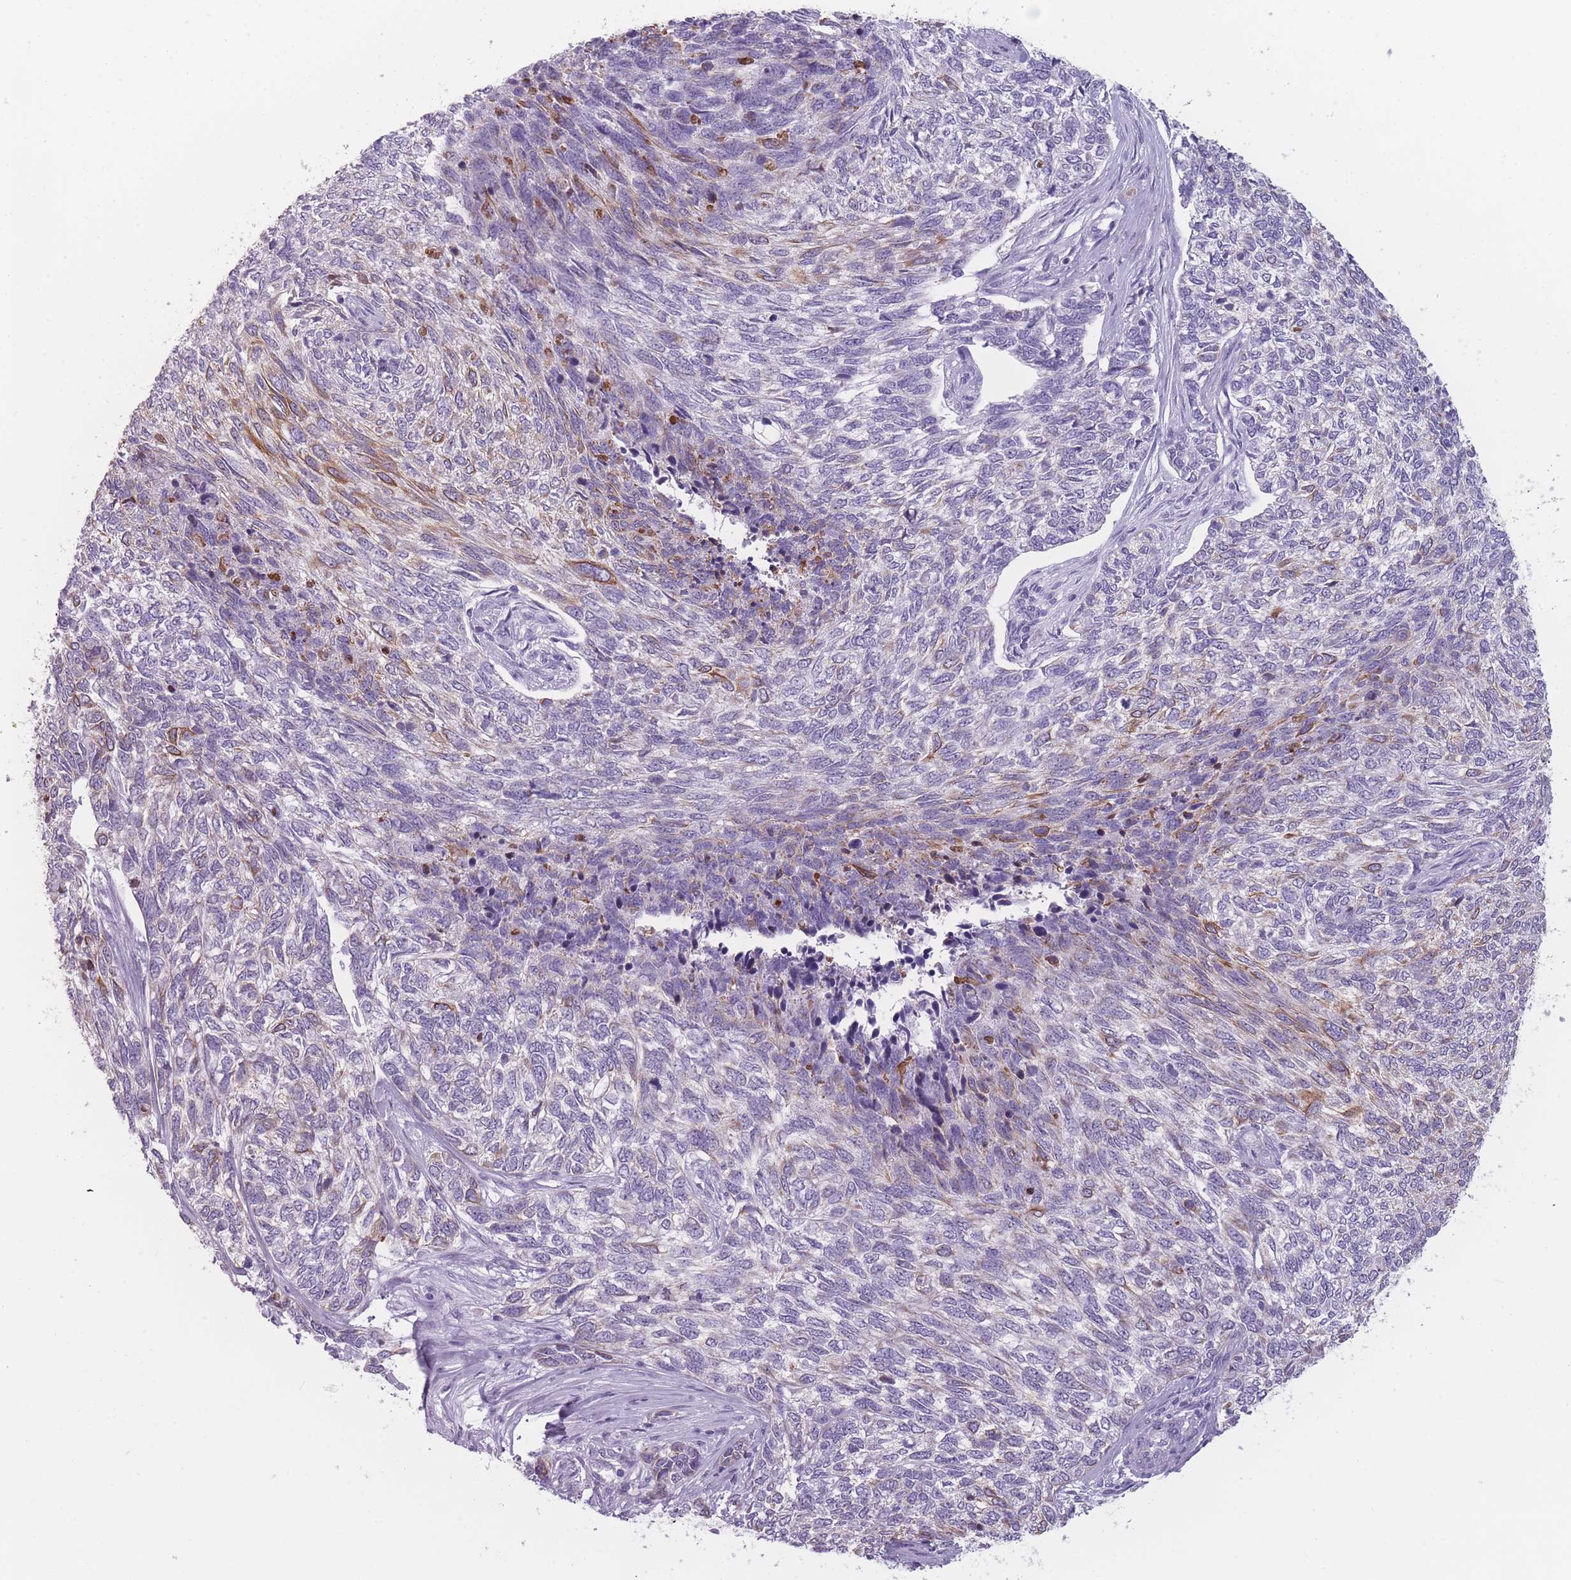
{"staining": {"intensity": "moderate", "quantity": "<25%", "location": "cytoplasmic/membranous"}, "tissue": "skin cancer", "cell_type": "Tumor cells", "image_type": "cancer", "snomed": [{"axis": "morphology", "description": "Basal cell carcinoma"}, {"axis": "topography", "description": "Skin"}], "caption": "An immunohistochemistry histopathology image of neoplastic tissue is shown. Protein staining in brown labels moderate cytoplasmic/membranous positivity in basal cell carcinoma (skin) within tumor cells.", "gene": "PPFIA3", "patient": {"sex": "female", "age": 65}}